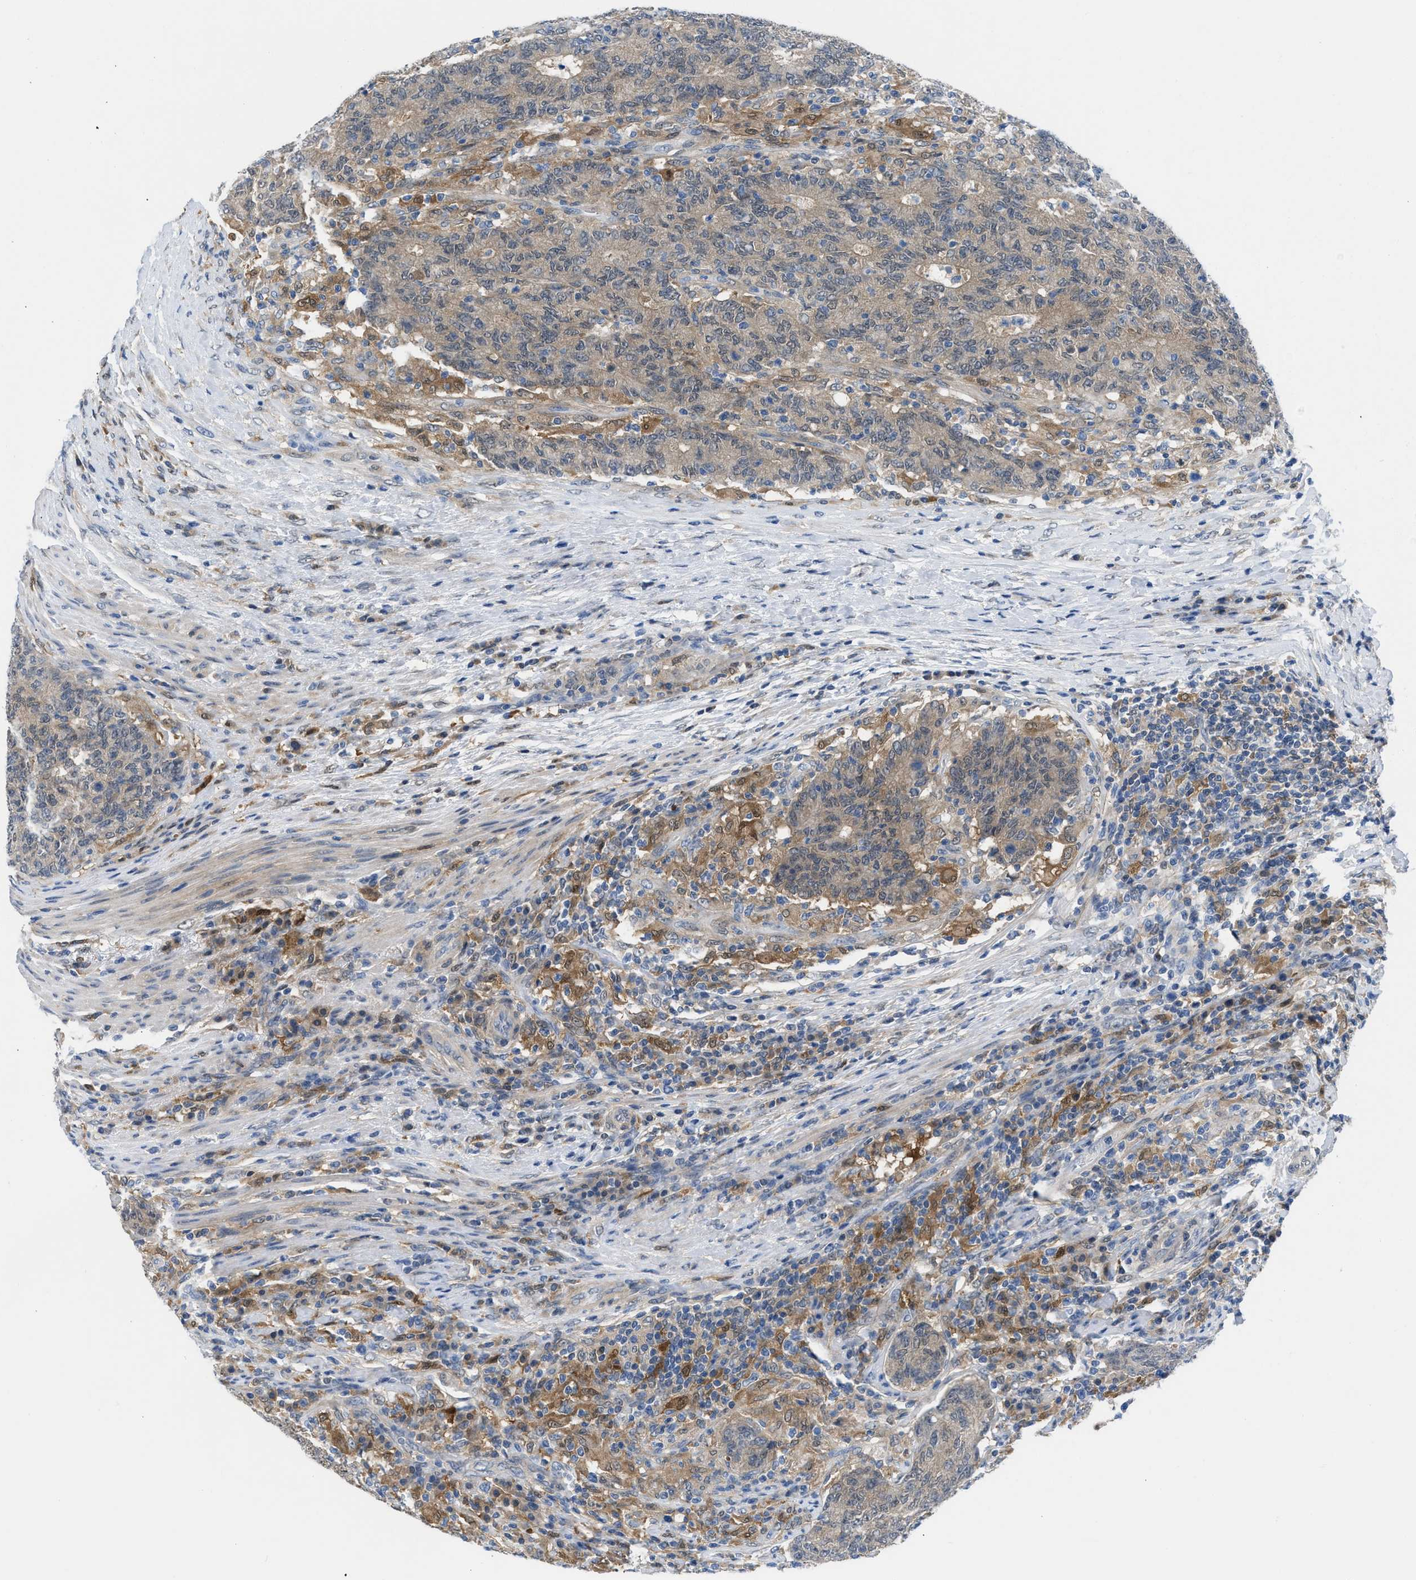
{"staining": {"intensity": "weak", "quantity": "25%-75%", "location": "cytoplasmic/membranous"}, "tissue": "colorectal cancer", "cell_type": "Tumor cells", "image_type": "cancer", "snomed": [{"axis": "morphology", "description": "Normal tissue, NOS"}, {"axis": "morphology", "description": "Adenocarcinoma, NOS"}, {"axis": "topography", "description": "Colon"}], "caption": "This is an image of immunohistochemistry (IHC) staining of colorectal cancer, which shows weak staining in the cytoplasmic/membranous of tumor cells.", "gene": "CBR1", "patient": {"sex": "female", "age": 75}}